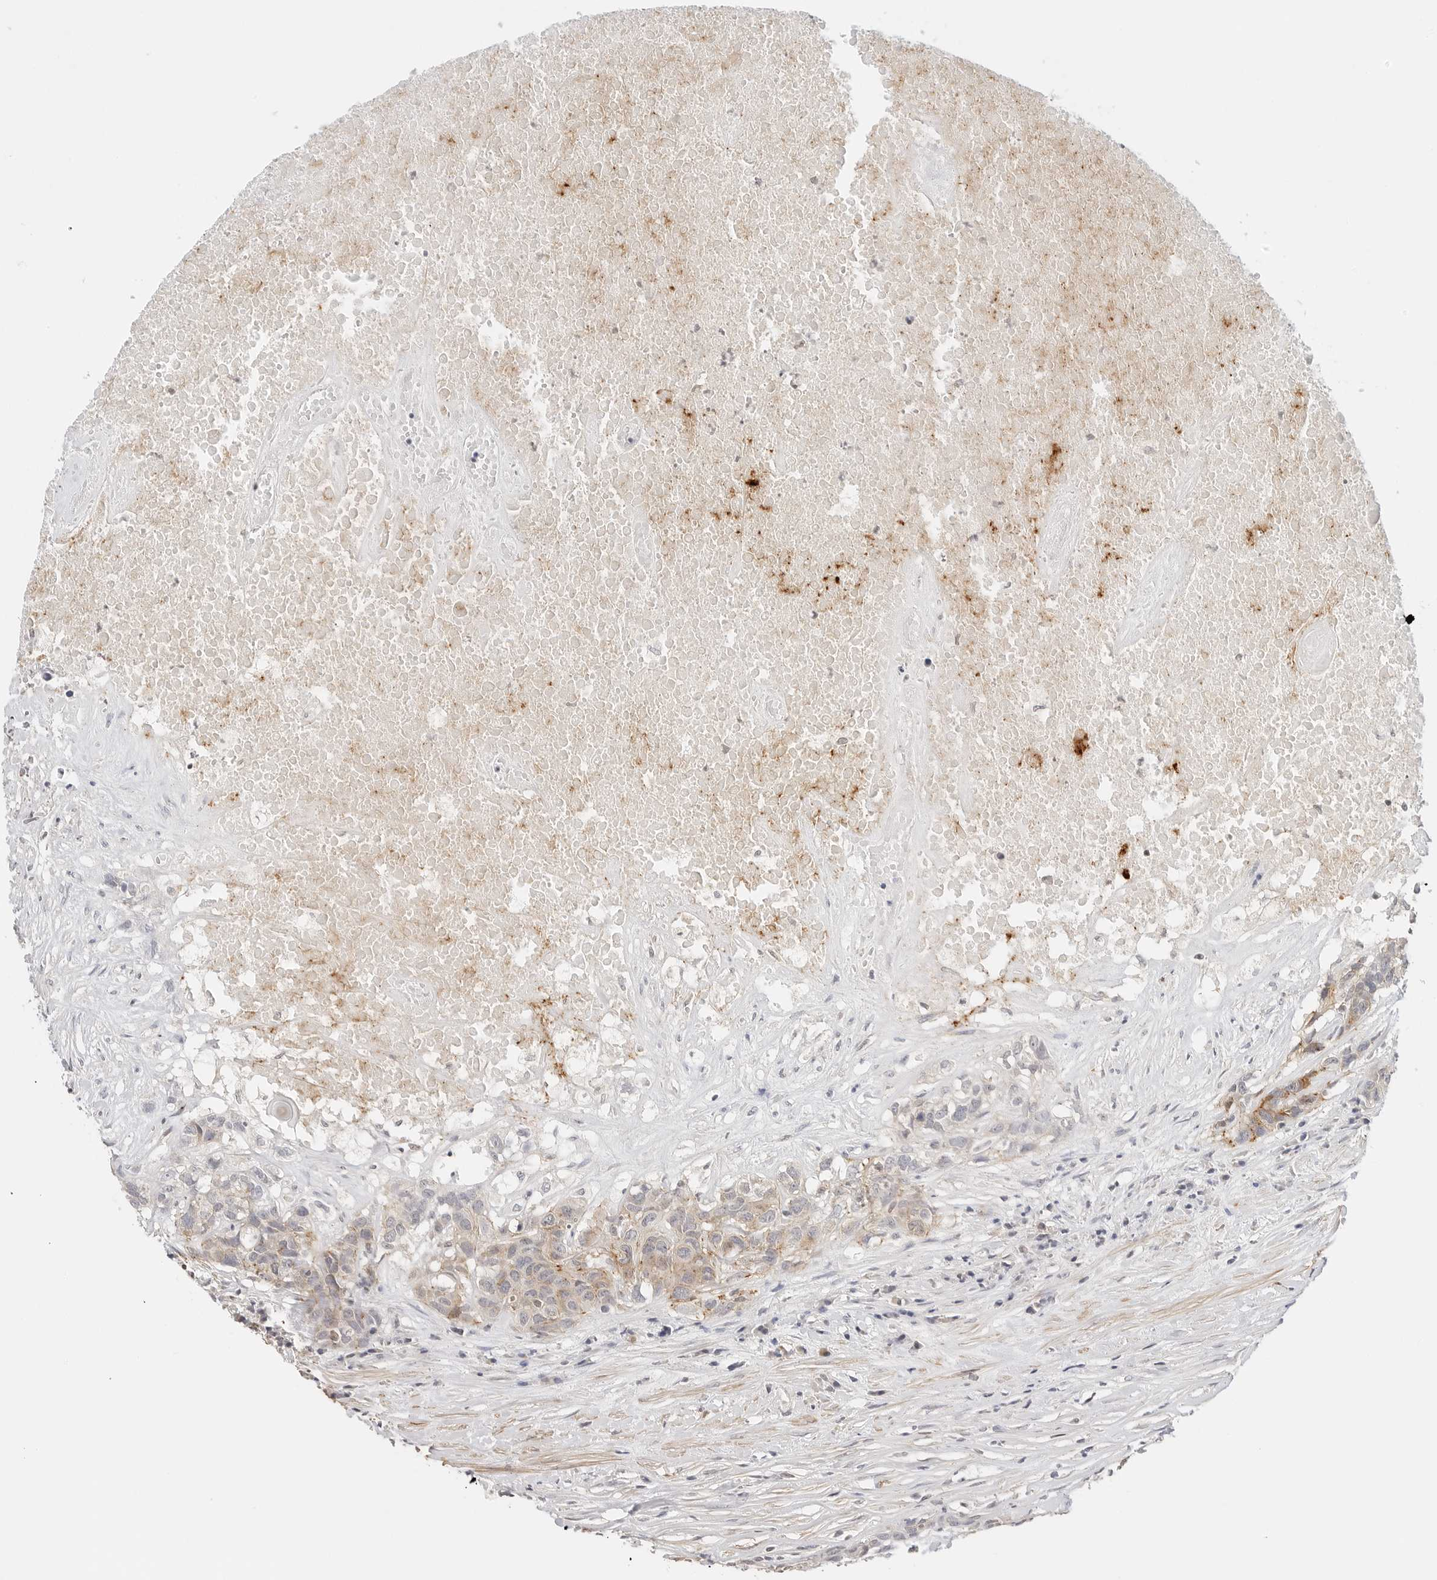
{"staining": {"intensity": "weak", "quantity": "<25%", "location": "cytoplasmic/membranous"}, "tissue": "head and neck cancer", "cell_type": "Tumor cells", "image_type": "cancer", "snomed": [{"axis": "morphology", "description": "Squamous cell carcinoma, NOS"}, {"axis": "topography", "description": "Head-Neck"}], "caption": "Tumor cells are negative for protein expression in human squamous cell carcinoma (head and neck).", "gene": "PCDH19", "patient": {"sex": "male", "age": 66}}